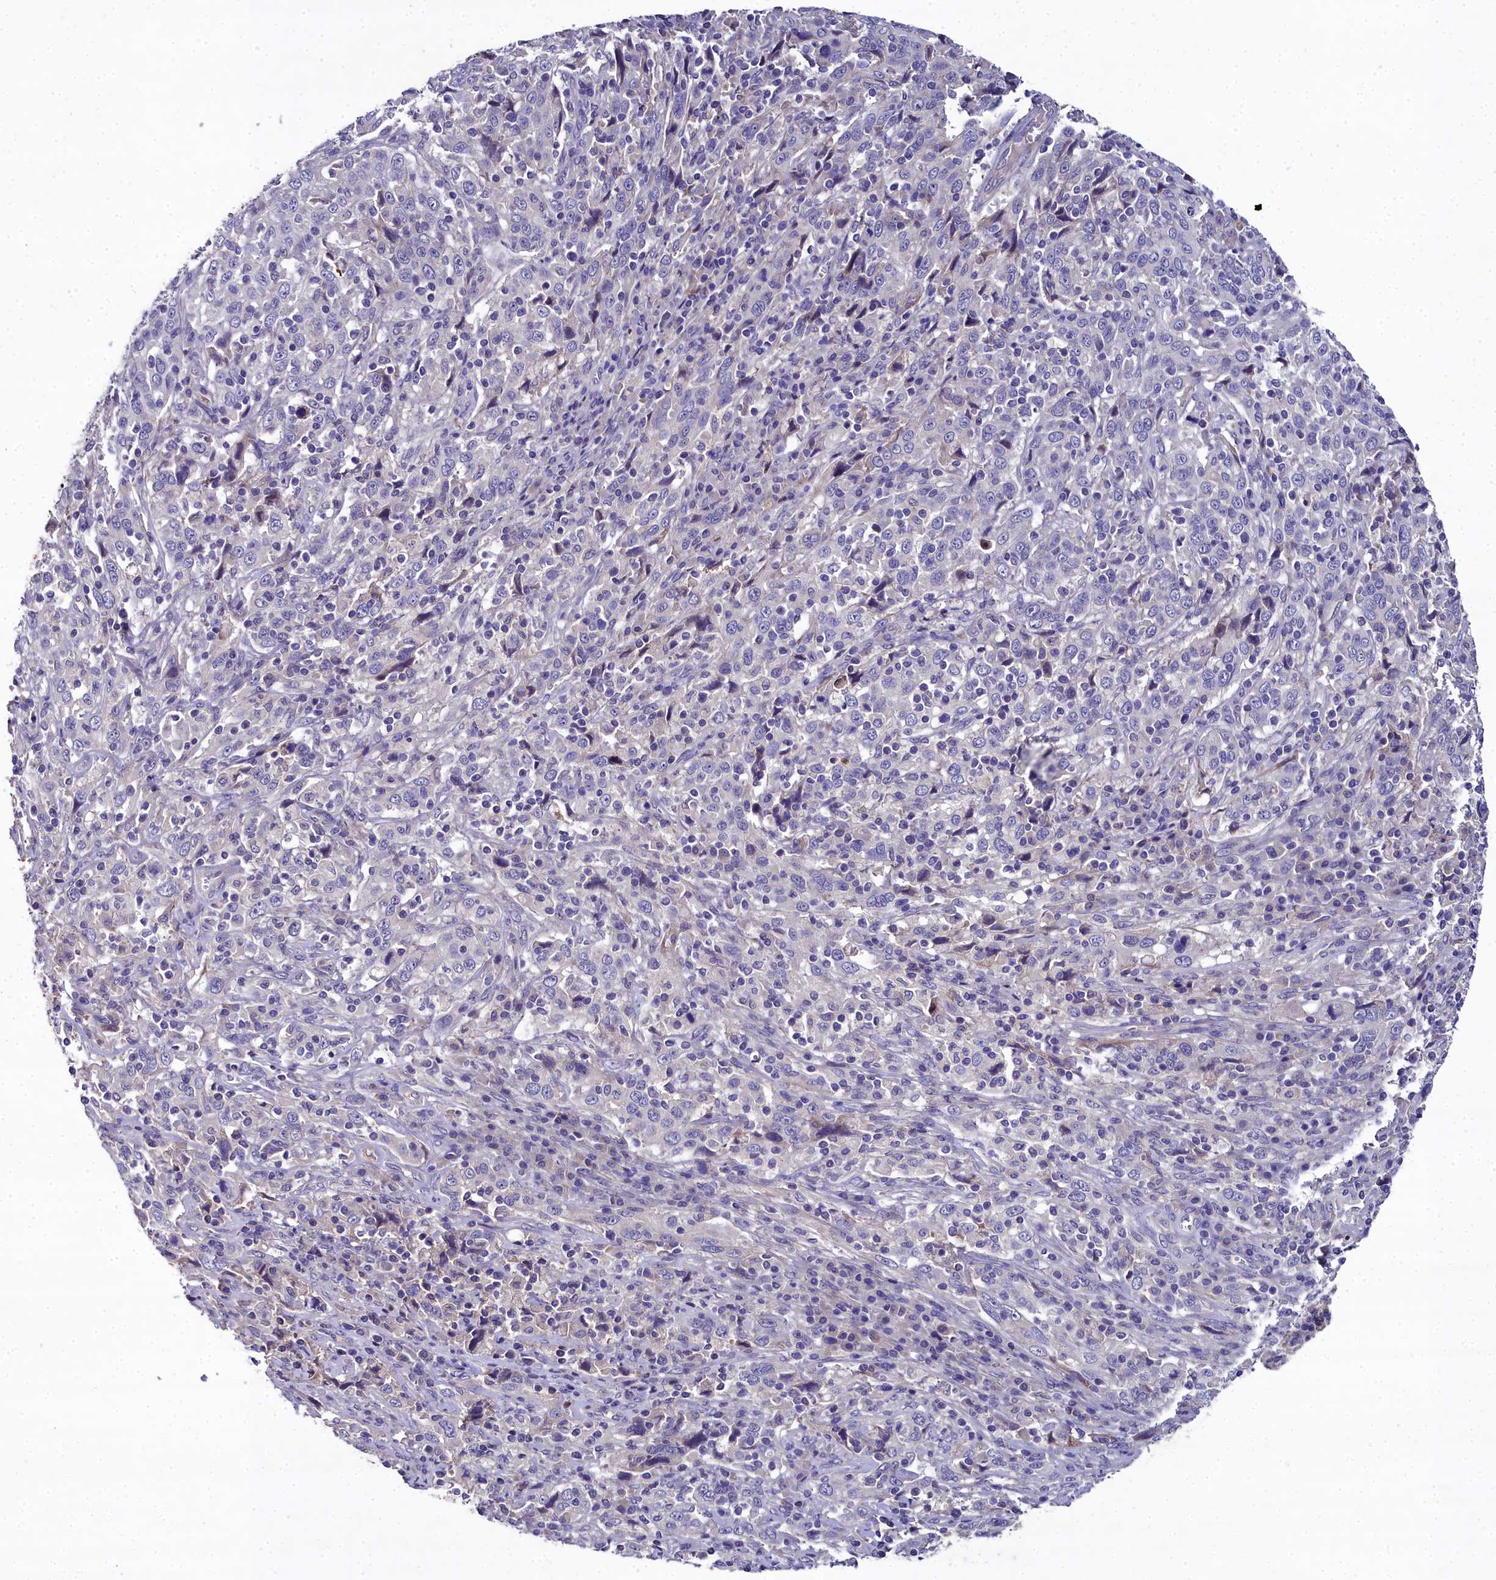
{"staining": {"intensity": "negative", "quantity": "none", "location": "none"}, "tissue": "cervical cancer", "cell_type": "Tumor cells", "image_type": "cancer", "snomed": [{"axis": "morphology", "description": "Squamous cell carcinoma, NOS"}, {"axis": "topography", "description": "Cervix"}], "caption": "Squamous cell carcinoma (cervical) was stained to show a protein in brown. There is no significant expression in tumor cells. (DAB immunohistochemistry visualized using brightfield microscopy, high magnification).", "gene": "NT5M", "patient": {"sex": "female", "age": 46}}